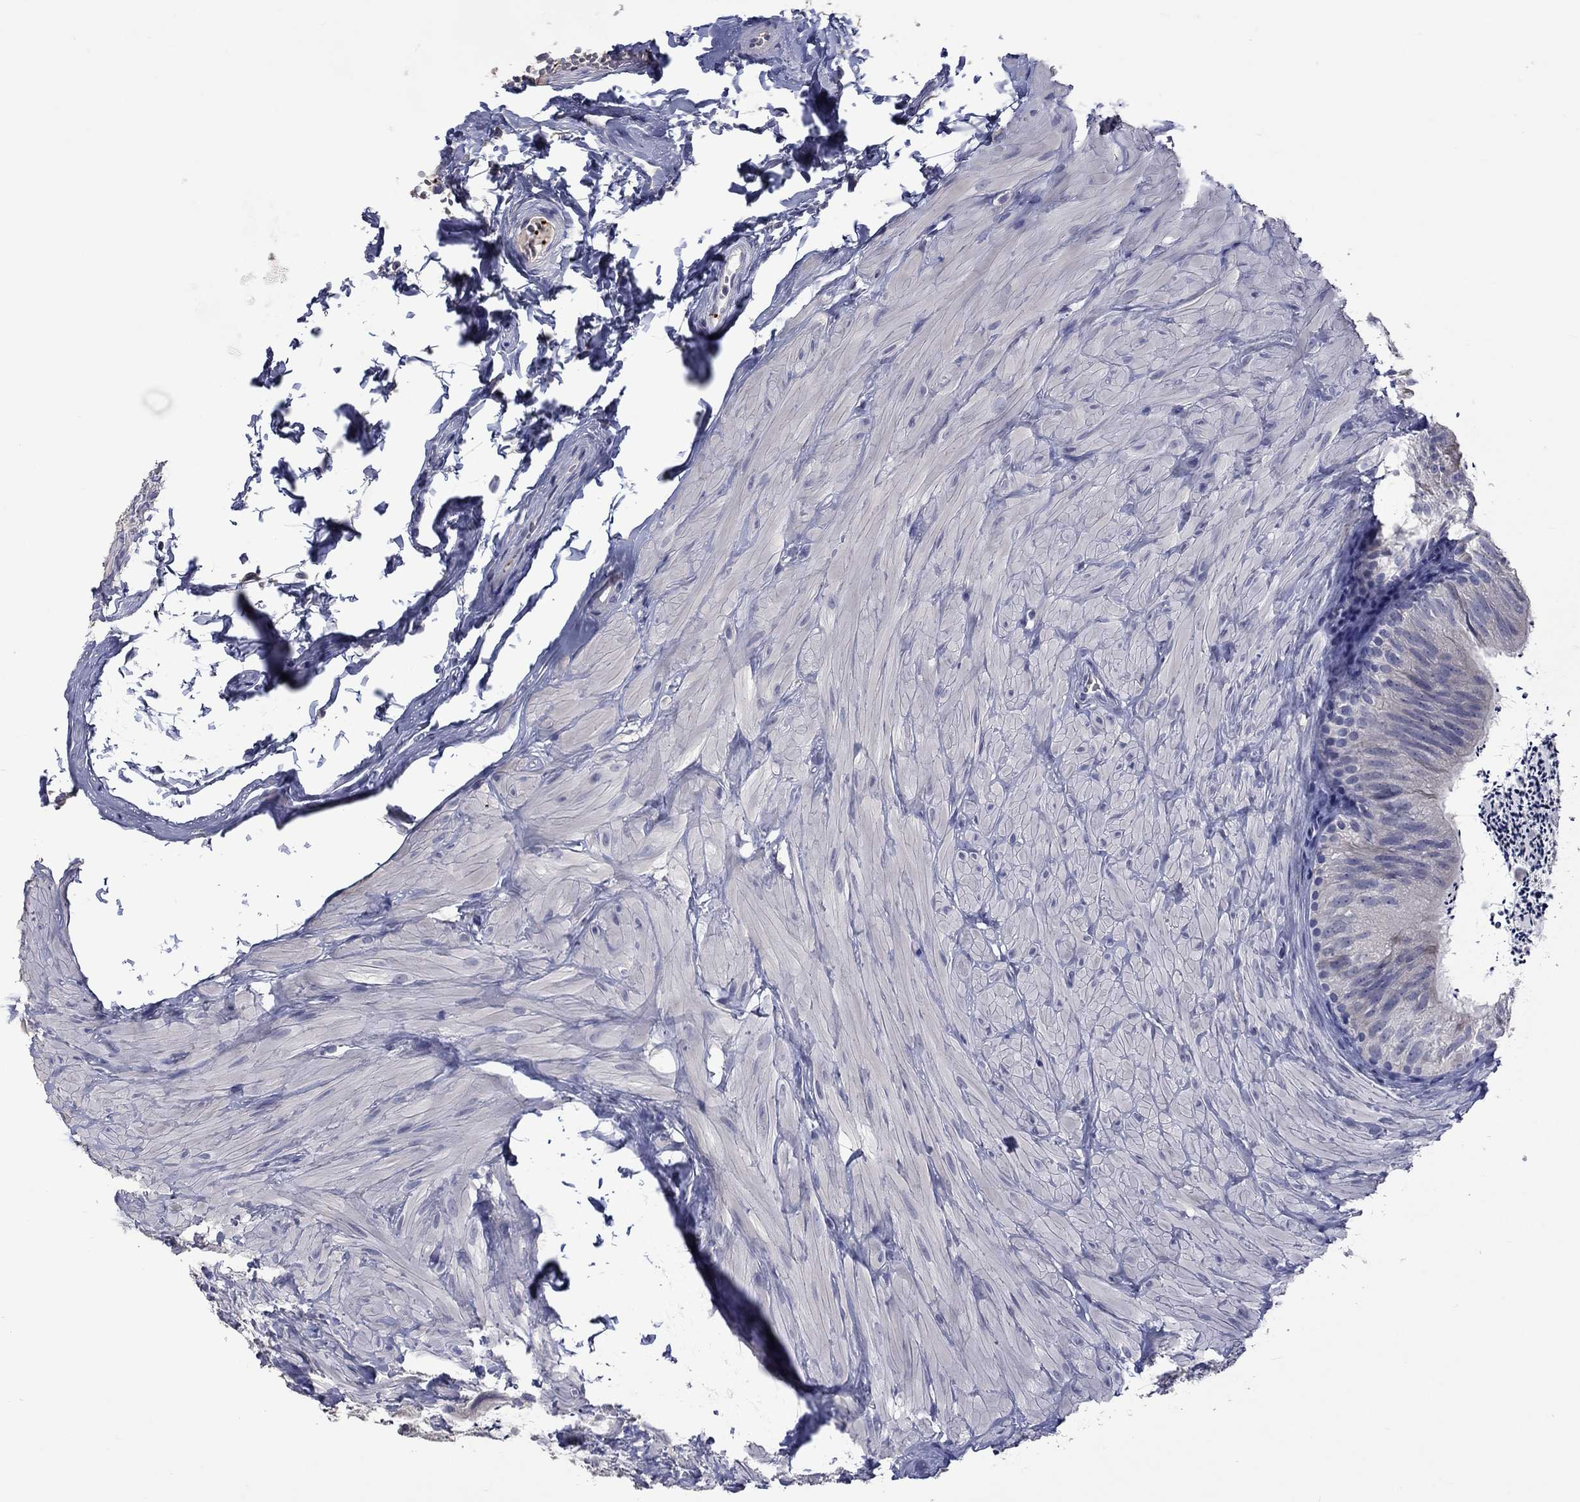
{"staining": {"intensity": "negative", "quantity": "none", "location": "none"}, "tissue": "epididymis", "cell_type": "Glandular cells", "image_type": "normal", "snomed": [{"axis": "morphology", "description": "Normal tissue, NOS"}, {"axis": "topography", "description": "Epididymis"}], "caption": "A high-resolution photomicrograph shows immunohistochemistry staining of benign epididymis, which demonstrates no significant staining in glandular cells.", "gene": "PLEK", "patient": {"sex": "male", "age": 32}}